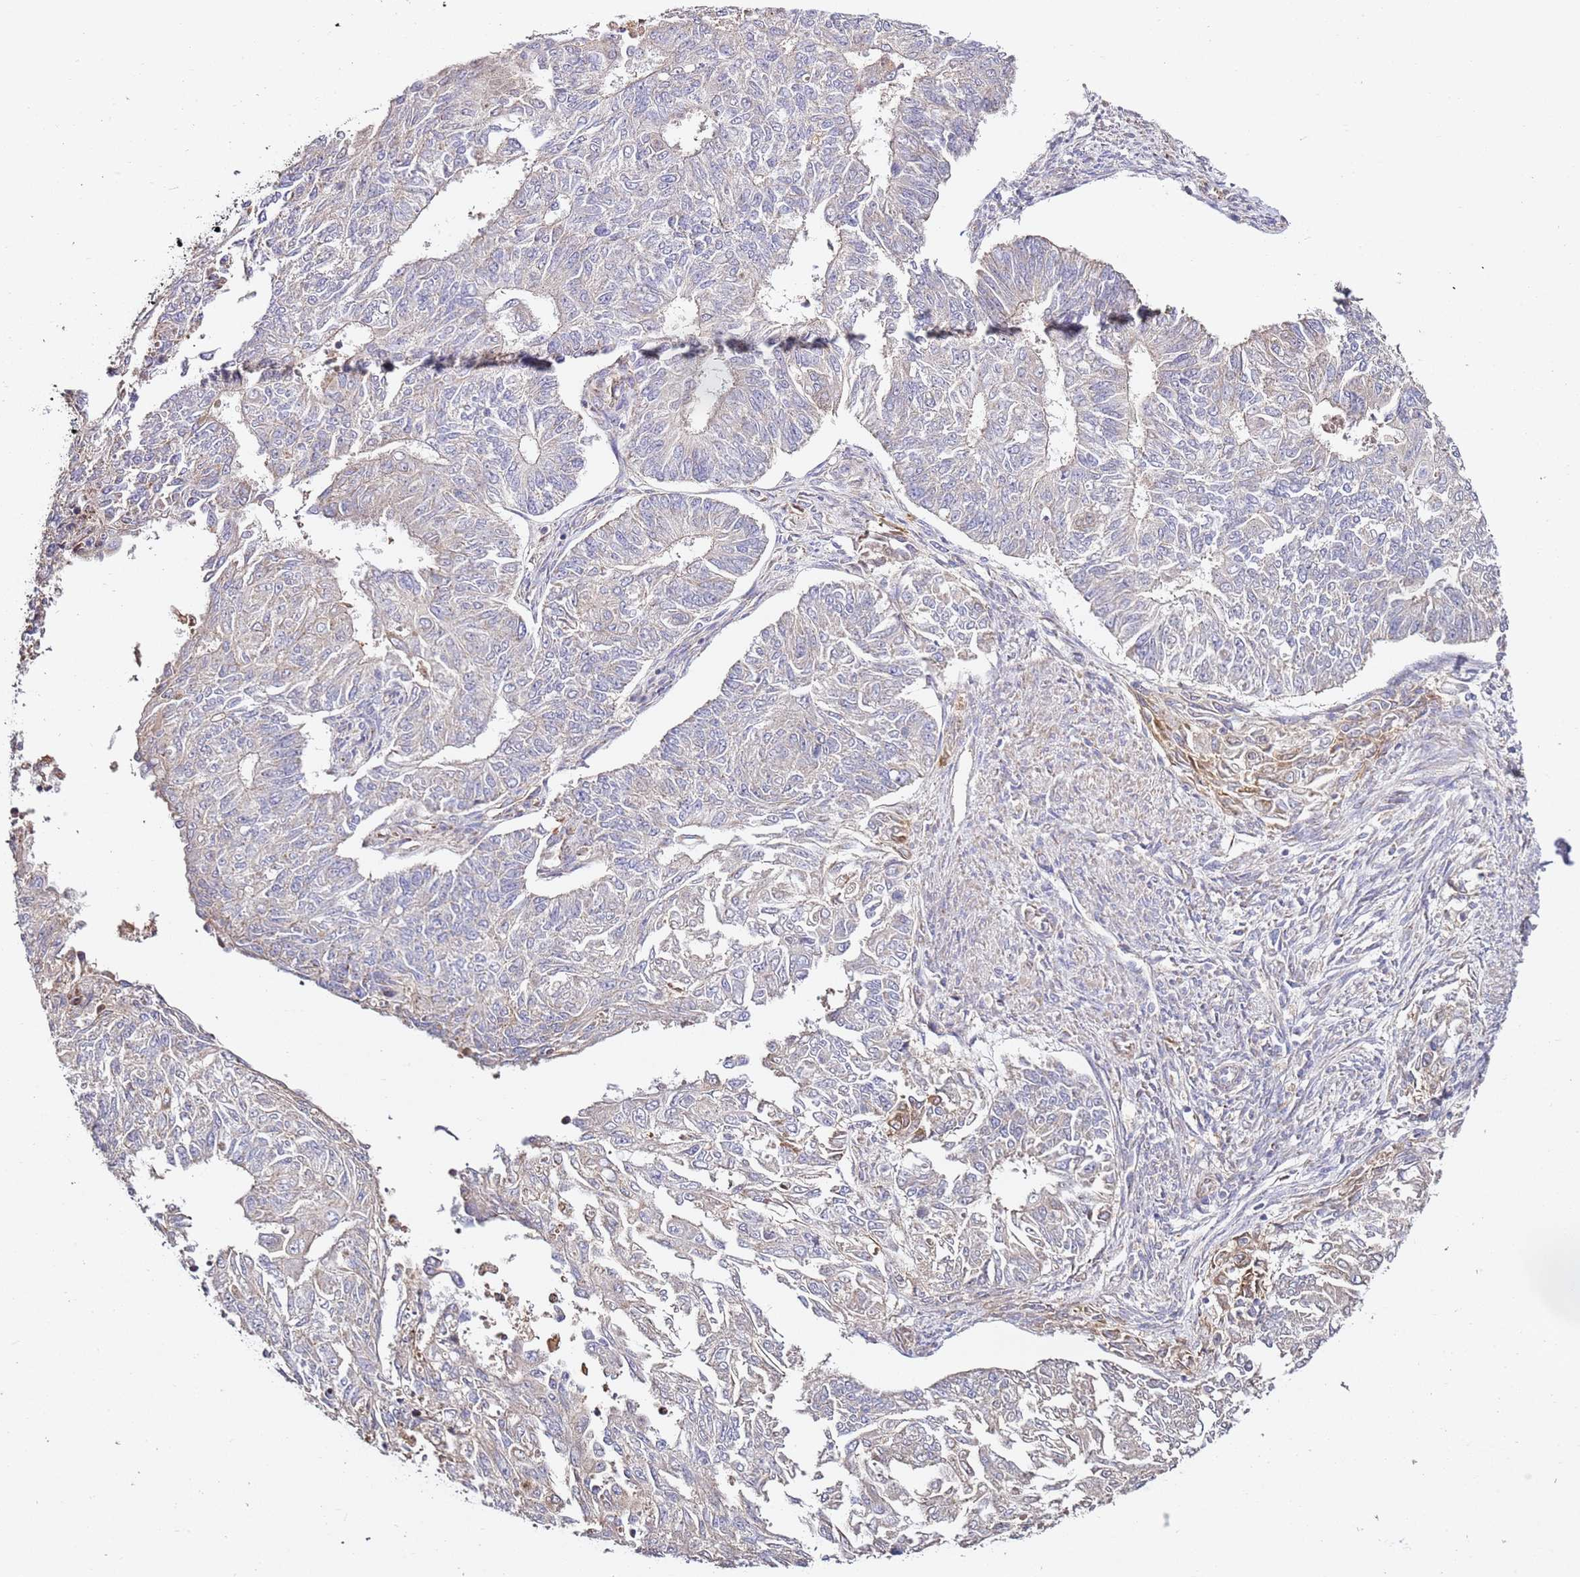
{"staining": {"intensity": "weak", "quantity": "<25%", "location": "cytoplasmic/membranous"}, "tissue": "endometrial cancer", "cell_type": "Tumor cells", "image_type": "cancer", "snomed": [{"axis": "morphology", "description": "Adenocarcinoma, NOS"}, {"axis": "topography", "description": "Endometrium"}], "caption": "Immunohistochemical staining of endometrial adenocarcinoma exhibits no significant staining in tumor cells.", "gene": "OR2B11", "patient": {"sex": "female", "age": 32}}